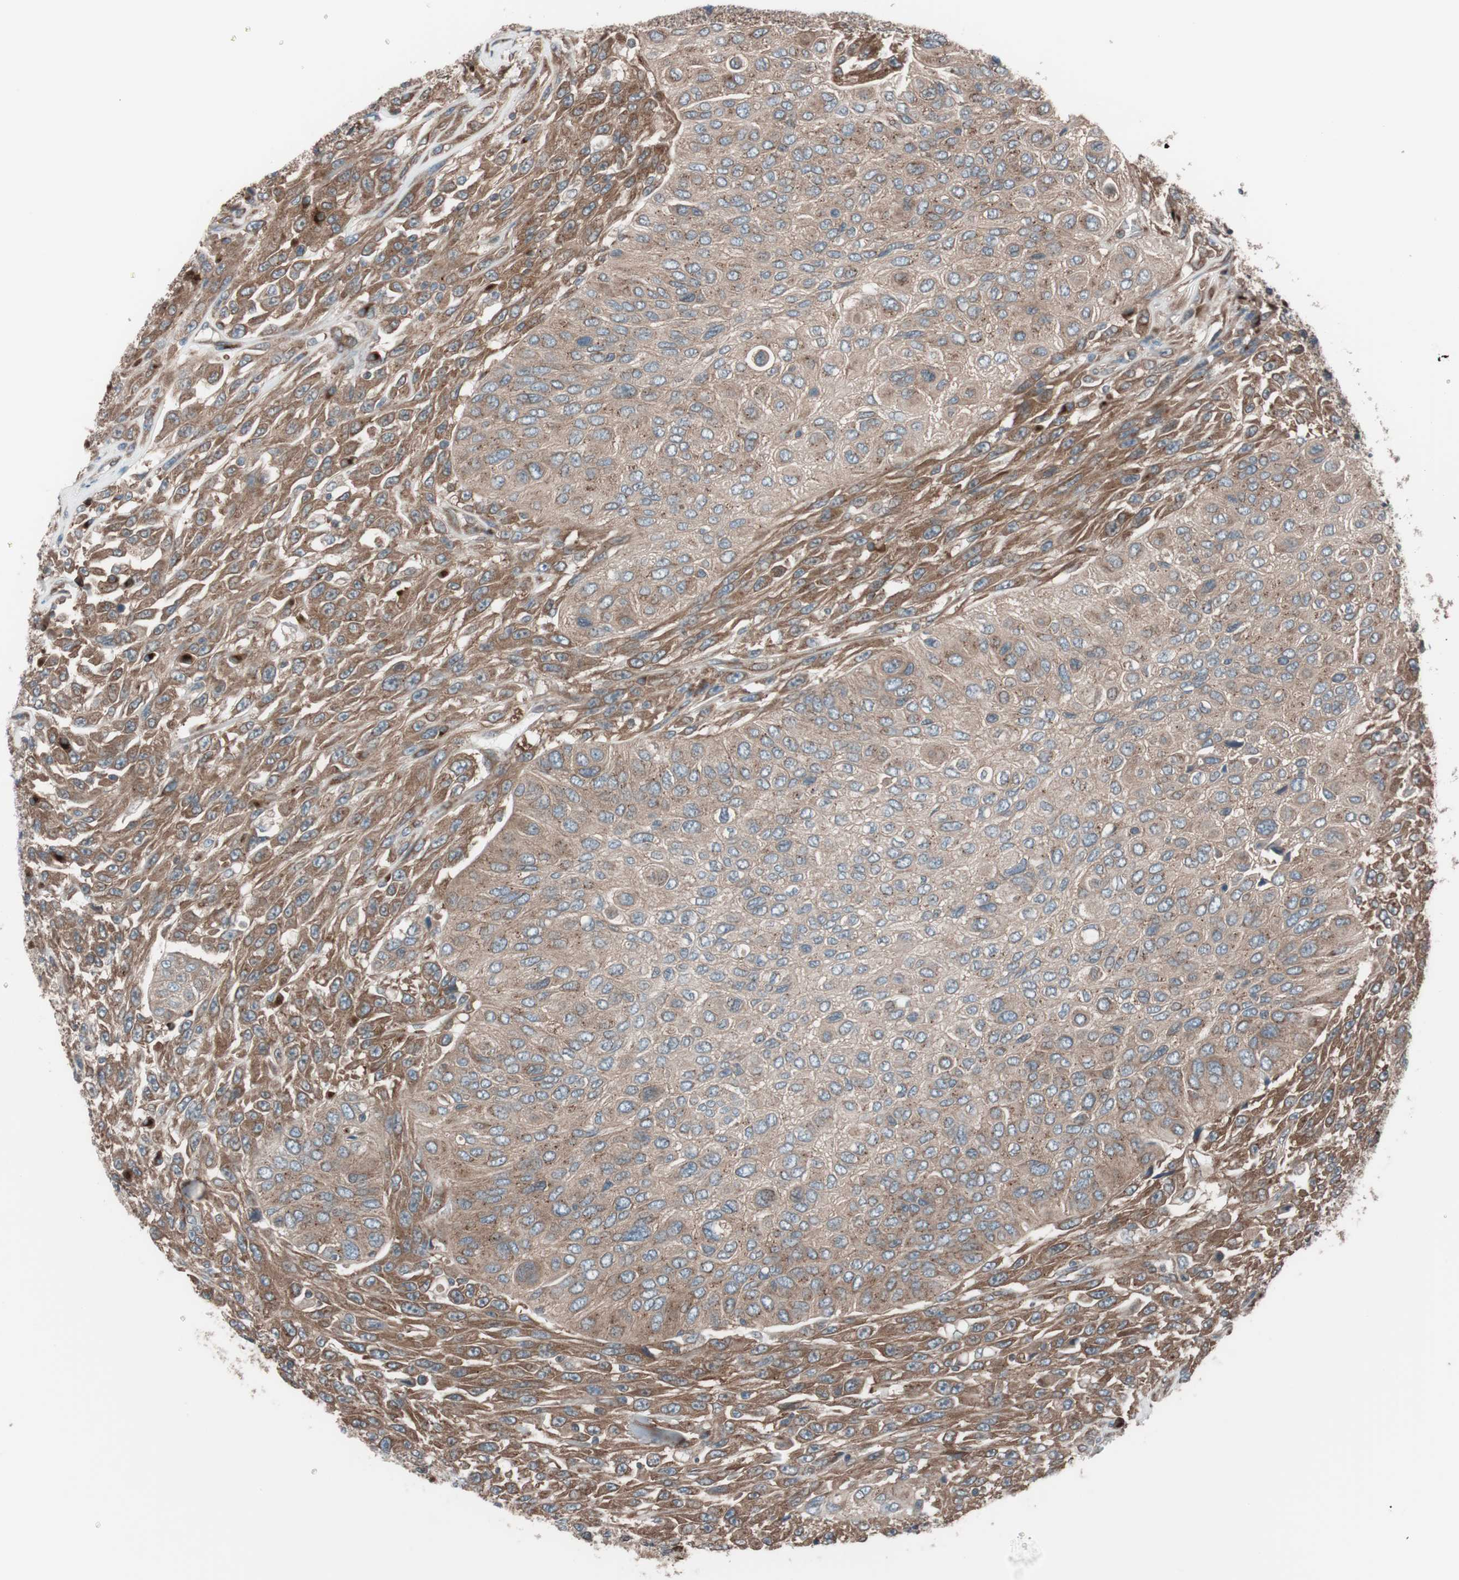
{"staining": {"intensity": "moderate", "quantity": ">75%", "location": "cytoplasmic/membranous"}, "tissue": "urothelial cancer", "cell_type": "Tumor cells", "image_type": "cancer", "snomed": [{"axis": "morphology", "description": "Urothelial carcinoma, High grade"}, {"axis": "topography", "description": "Urinary bladder"}], "caption": "Immunohistochemistry image of neoplastic tissue: human urothelial cancer stained using IHC exhibits medium levels of moderate protein expression localized specifically in the cytoplasmic/membranous of tumor cells, appearing as a cytoplasmic/membranous brown color.", "gene": "SEC31A", "patient": {"sex": "male", "age": 66}}